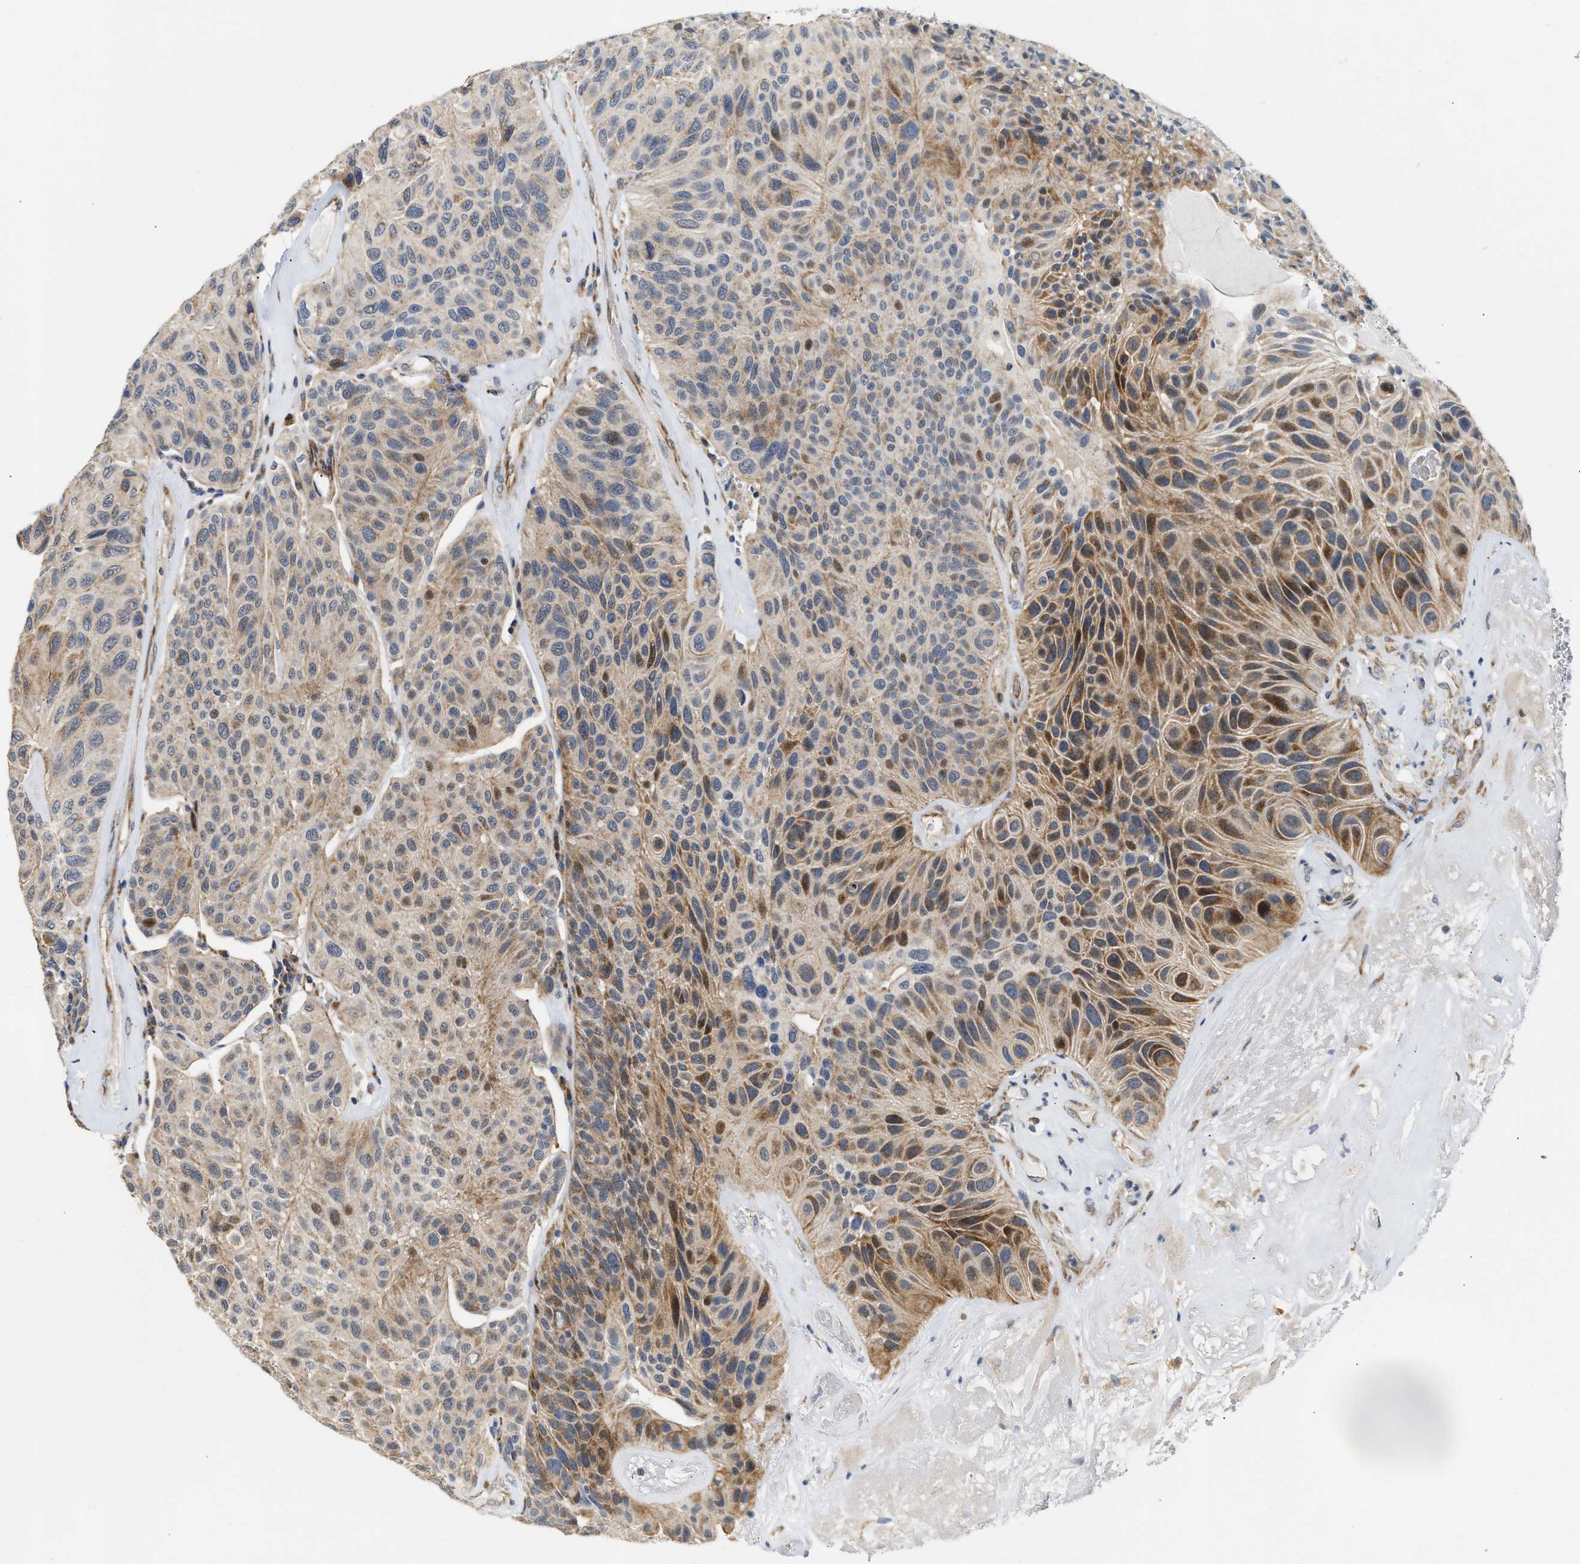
{"staining": {"intensity": "moderate", "quantity": "25%-75%", "location": "cytoplasmic/membranous"}, "tissue": "urothelial cancer", "cell_type": "Tumor cells", "image_type": "cancer", "snomed": [{"axis": "morphology", "description": "Urothelial carcinoma, High grade"}, {"axis": "topography", "description": "Urinary bladder"}], "caption": "Urothelial cancer stained with a protein marker displays moderate staining in tumor cells.", "gene": "DEPTOR", "patient": {"sex": "male", "age": 66}}